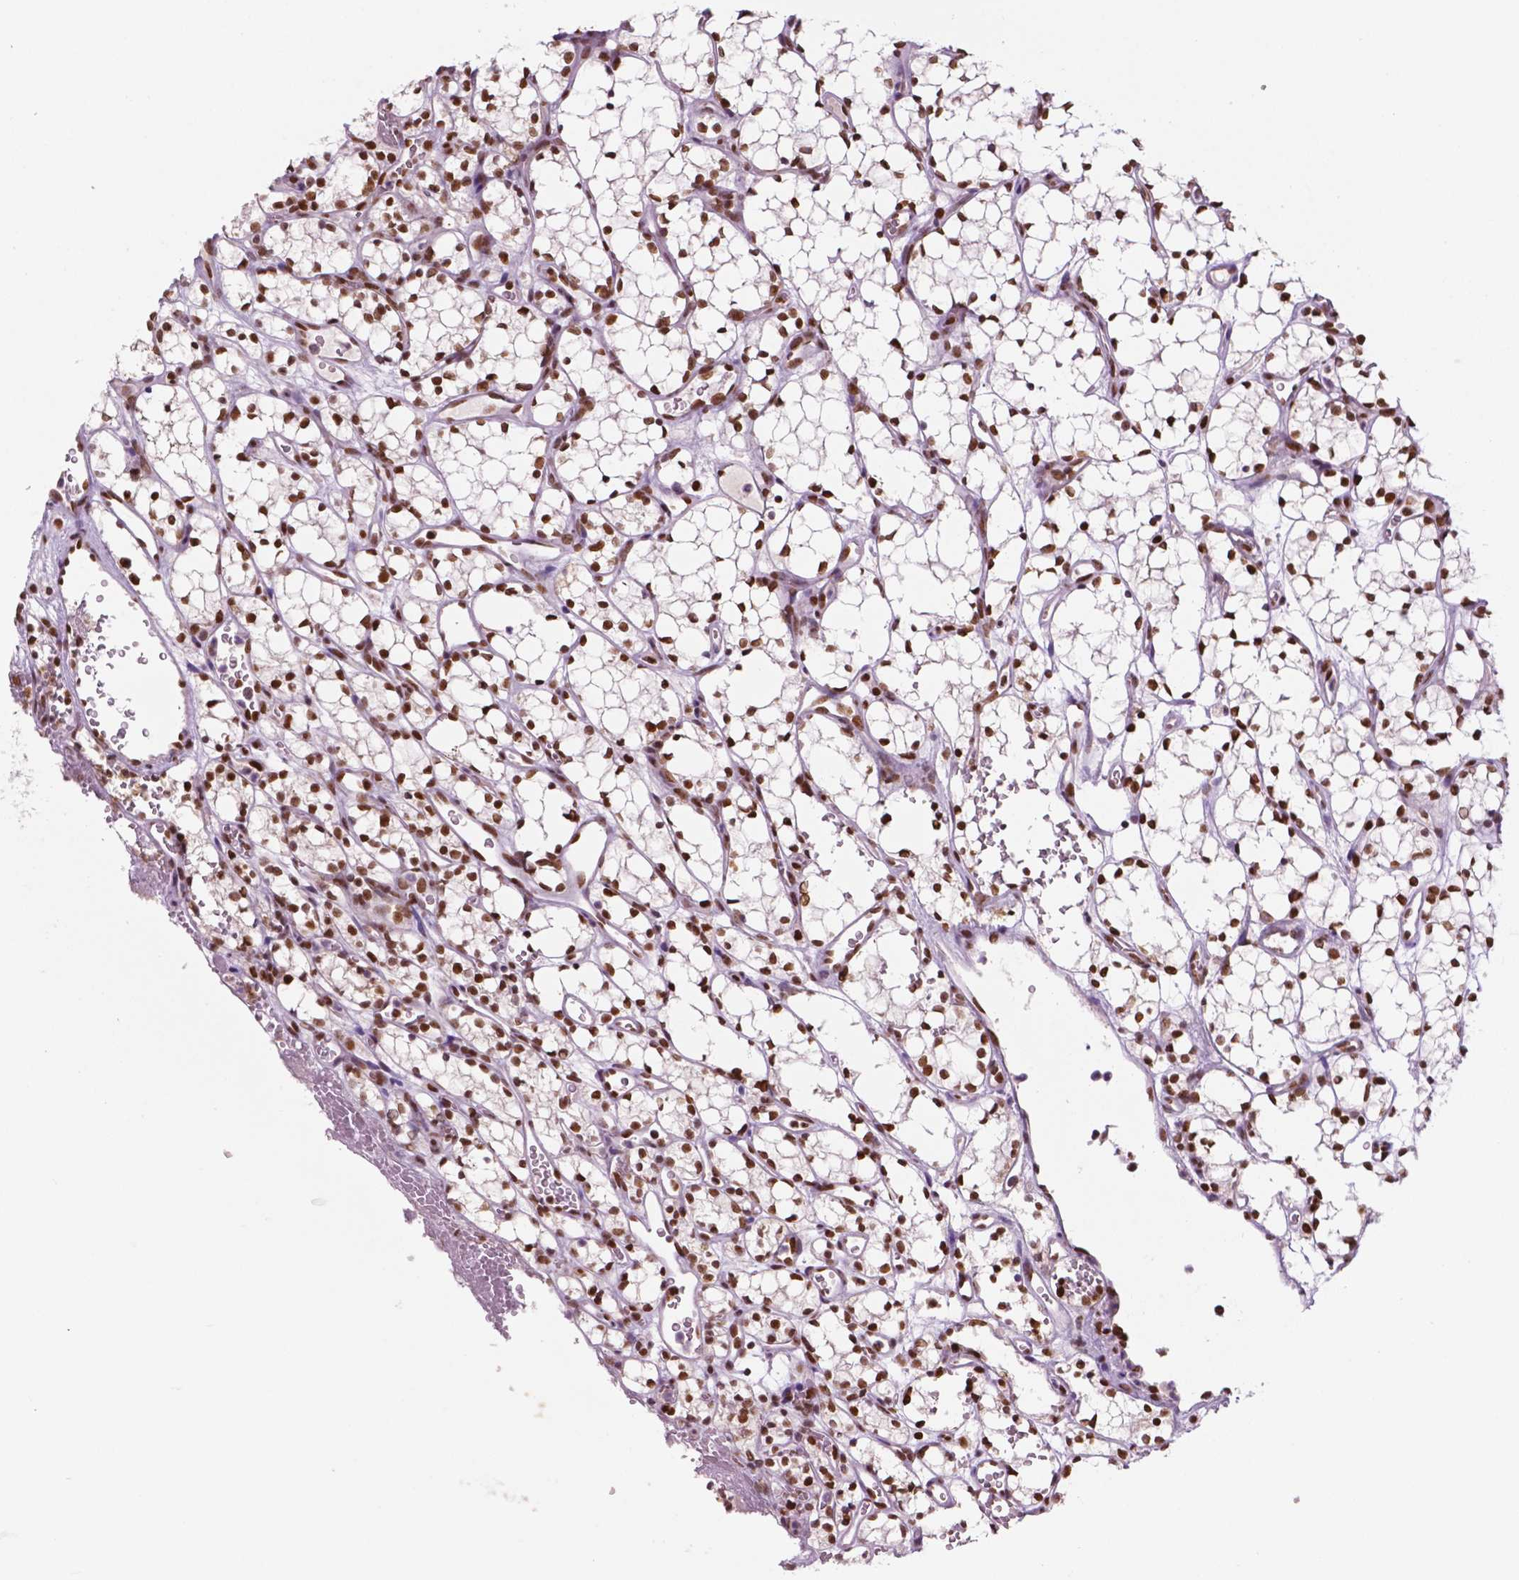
{"staining": {"intensity": "moderate", "quantity": ">75%", "location": "nuclear"}, "tissue": "renal cancer", "cell_type": "Tumor cells", "image_type": "cancer", "snomed": [{"axis": "morphology", "description": "Adenocarcinoma, NOS"}, {"axis": "topography", "description": "Kidney"}], "caption": "Protein expression analysis of renal cancer (adenocarcinoma) reveals moderate nuclear positivity in about >75% of tumor cells.", "gene": "MLH1", "patient": {"sex": "female", "age": 69}}